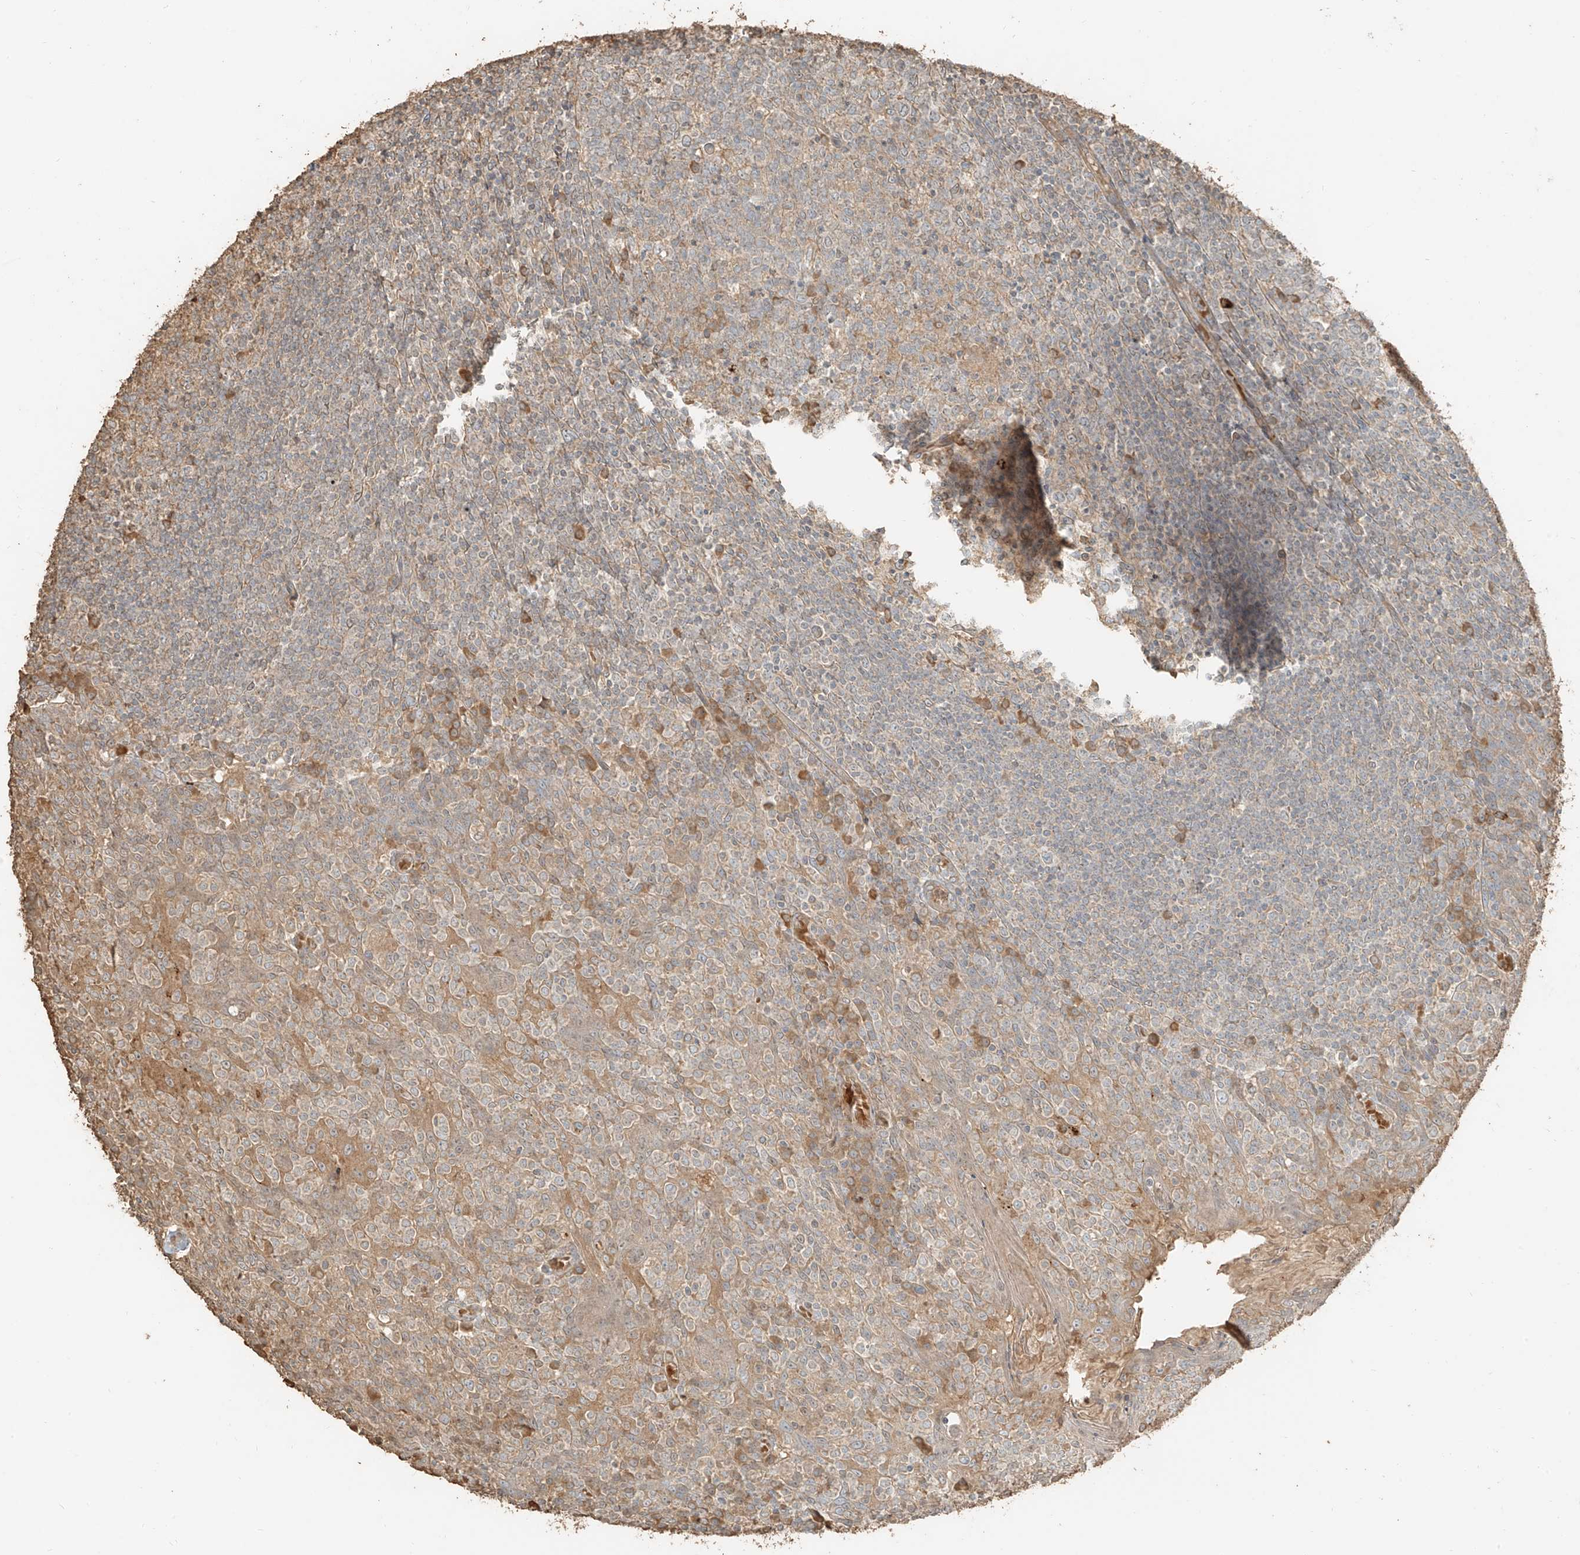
{"staining": {"intensity": "negative", "quantity": "none", "location": "none"}, "tissue": "tonsil", "cell_type": "Germinal center cells", "image_type": "normal", "snomed": [{"axis": "morphology", "description": "Normal tissue, NOS"}, {"axis": "topography", "description": "Tonsil"}], "caption": "Immunohistochemical staining of normal human tonsil exhibits no significant expression in germinal center cells.", "gene": "RFTN2", "patient": {"sex": "female", "age": 19}}